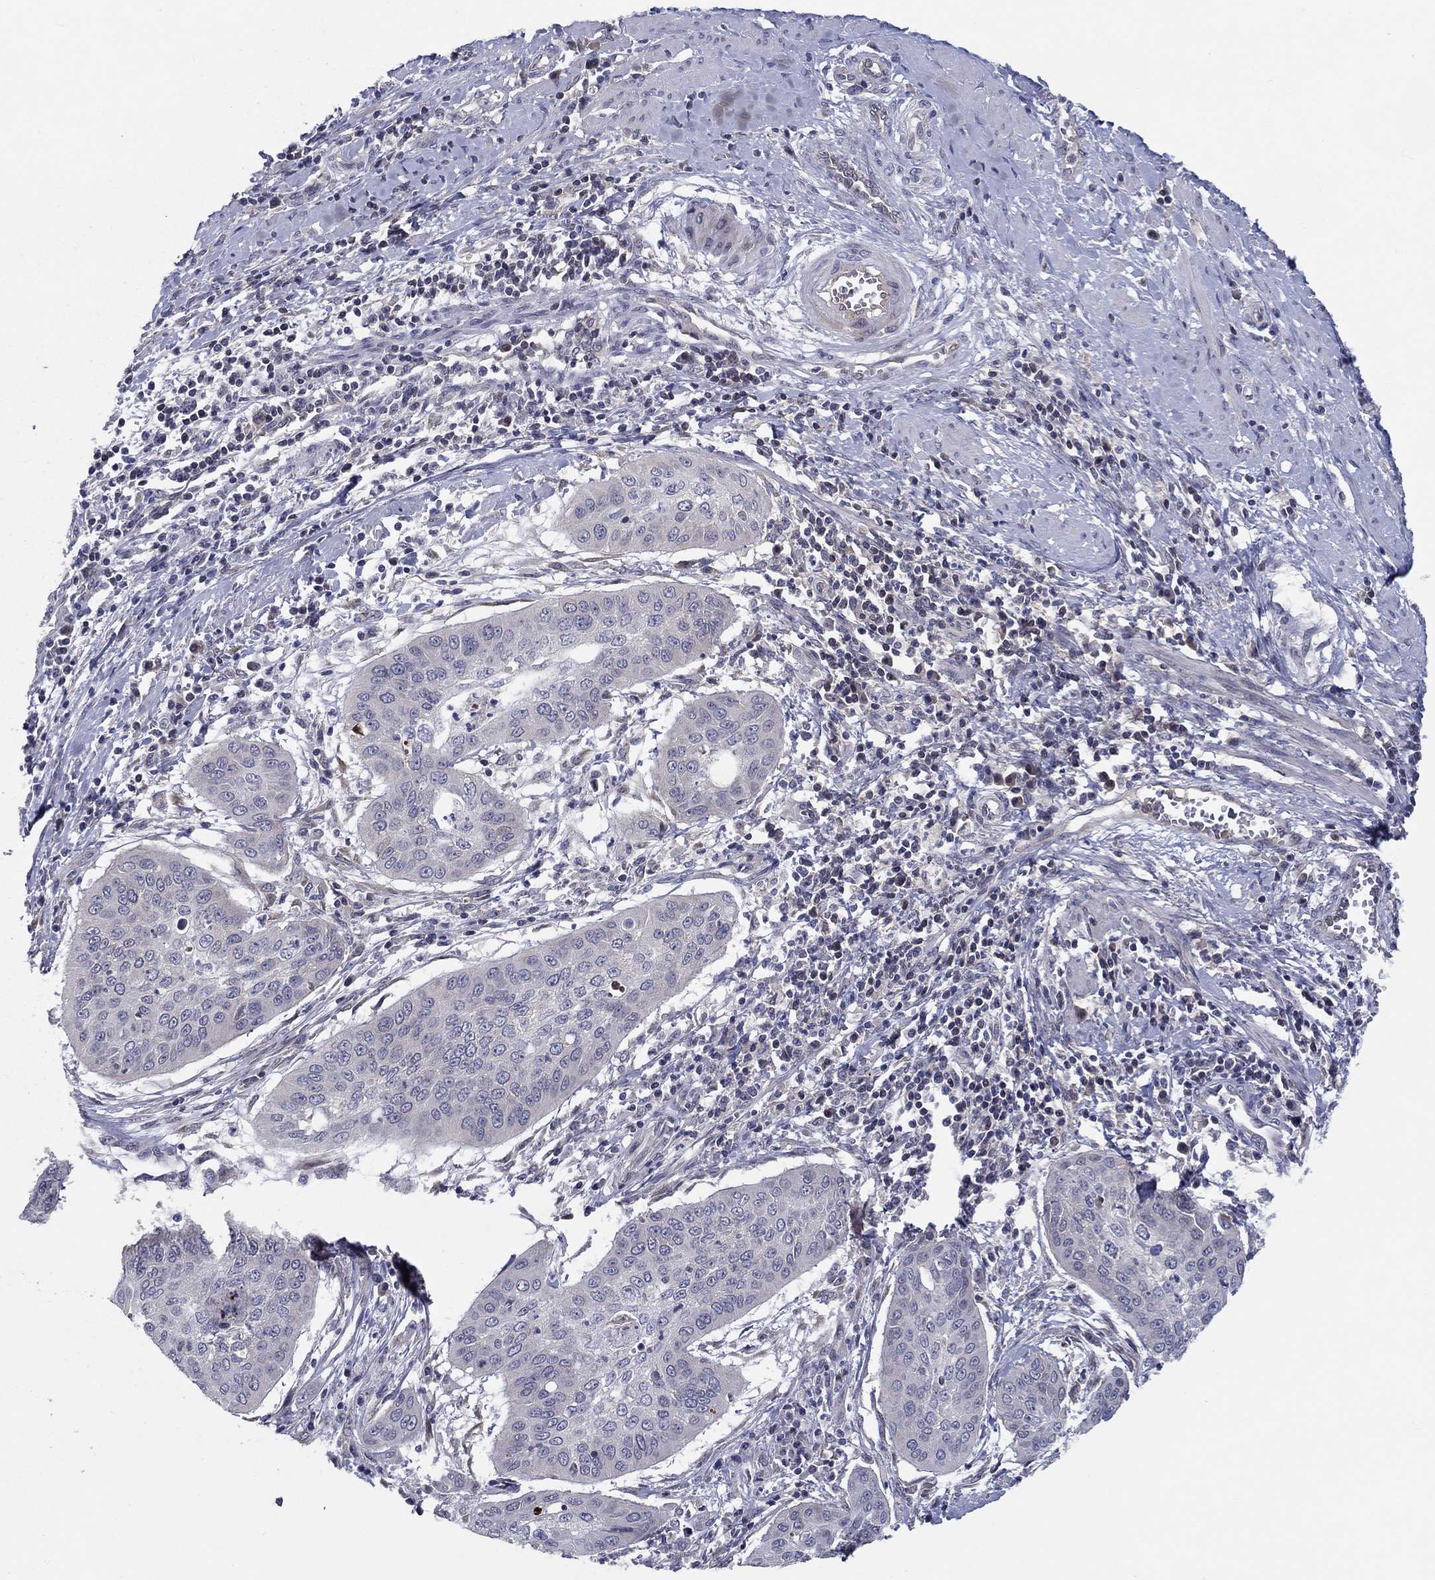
{"staining": {"intensity": "negative", "quantity": "none", "location": "none"}, "tissue": "cervical cancer", "cell_type": "Tumor cells", "image_type": "cancer", "snomed": [{"axis": "morphology", "description": "Squamous cell carcinoma, NOS"}, {"axis": "topography", "description": "Cervix"}], "caption": "Immunohistochemistry histopathology image of neoplastic tissue: human squamous cell carcinoma (cervical) stained with DAB exhibits no significant protein expression in tumor cells.", "gene": "CETN3", "patient": {"sex": "female", "age": 39}}